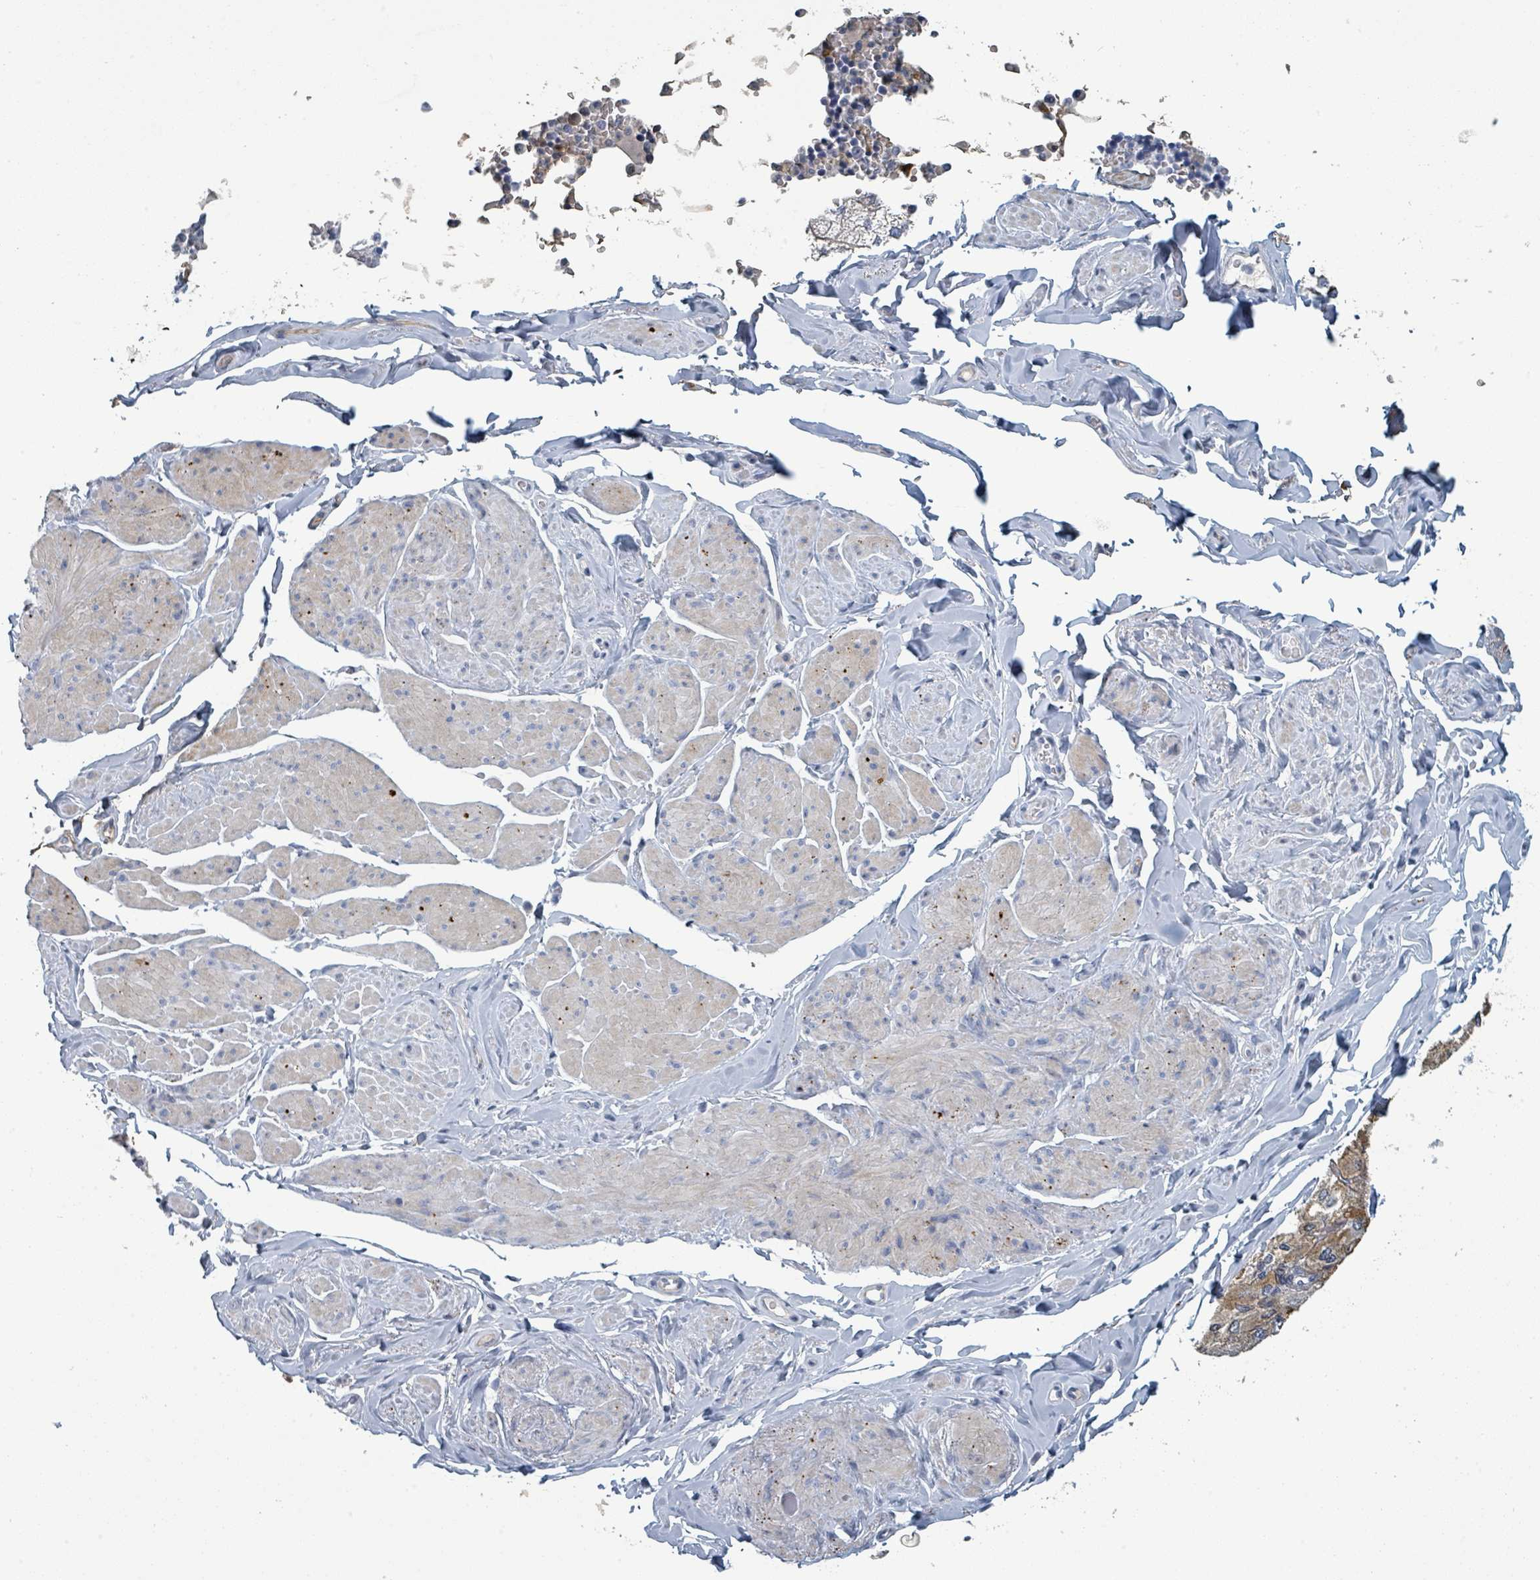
{"staining": {"intensity": "negative", "quantity": "none", "location": "none"}, "tissue": "smooth muscle", "cell_type": "Smooth muscle cells", "image_type": "normal", "snomed": [{"axis": "morphology", "description": "Normal tissue, NOS"}, {"axis": "topography", "description": "Smooth muscle"}, {"axis": "topography", "description": "Peripheral nerve tissue"}], "caption": "A high-resolution histopathology image shows IHC staining of normal smooth muscle, which displays no significant expression in smooth muscle cells.", "gene": "RAB33B", "patient": {"sex": "male", "age": 69}}